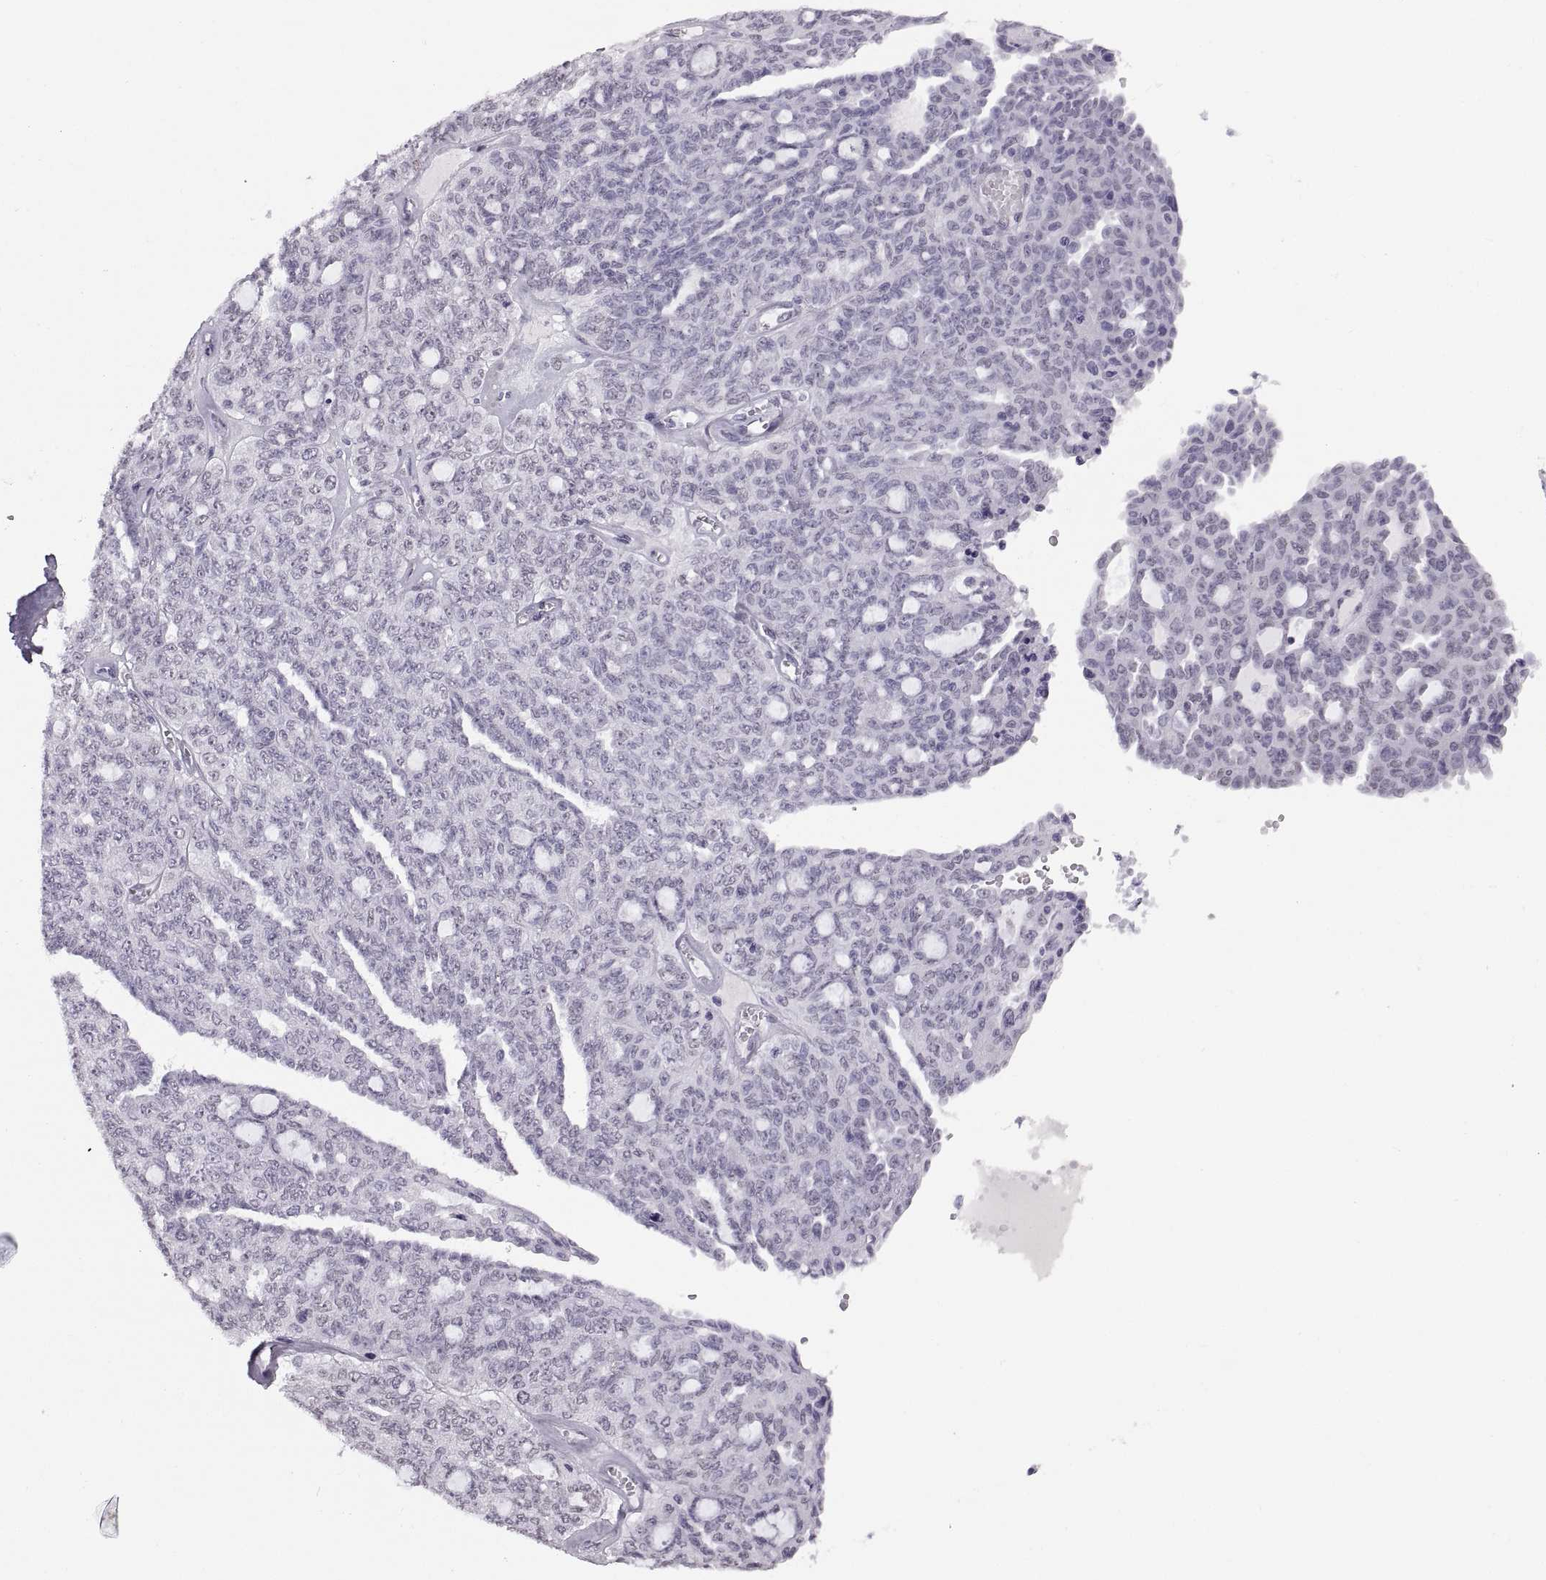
{"staining": {"intensity": "negative", "quantity": "none", "location": "none"}, "tissue": "ovarian cancer", "cell_type": "Tumor cells", "image_type": "cancer", "snomed": [{"axis": "morphology", "description": "Cystadenocarcinoma, serous, NOS"}, {"axis": "topography", "description": "Ovary"}], "caption": "A histopathology image of ovarian serous cystadenocarcinoma stained for a protein exhibits no brown staining in tumor cells. (DAB (3,3'-diaminobenzidine) immunohistochemistry (IHC) with hematoxylin counter stain).", "gene": "CARTPT", "patient": {"sex": "female", "age": 71}}